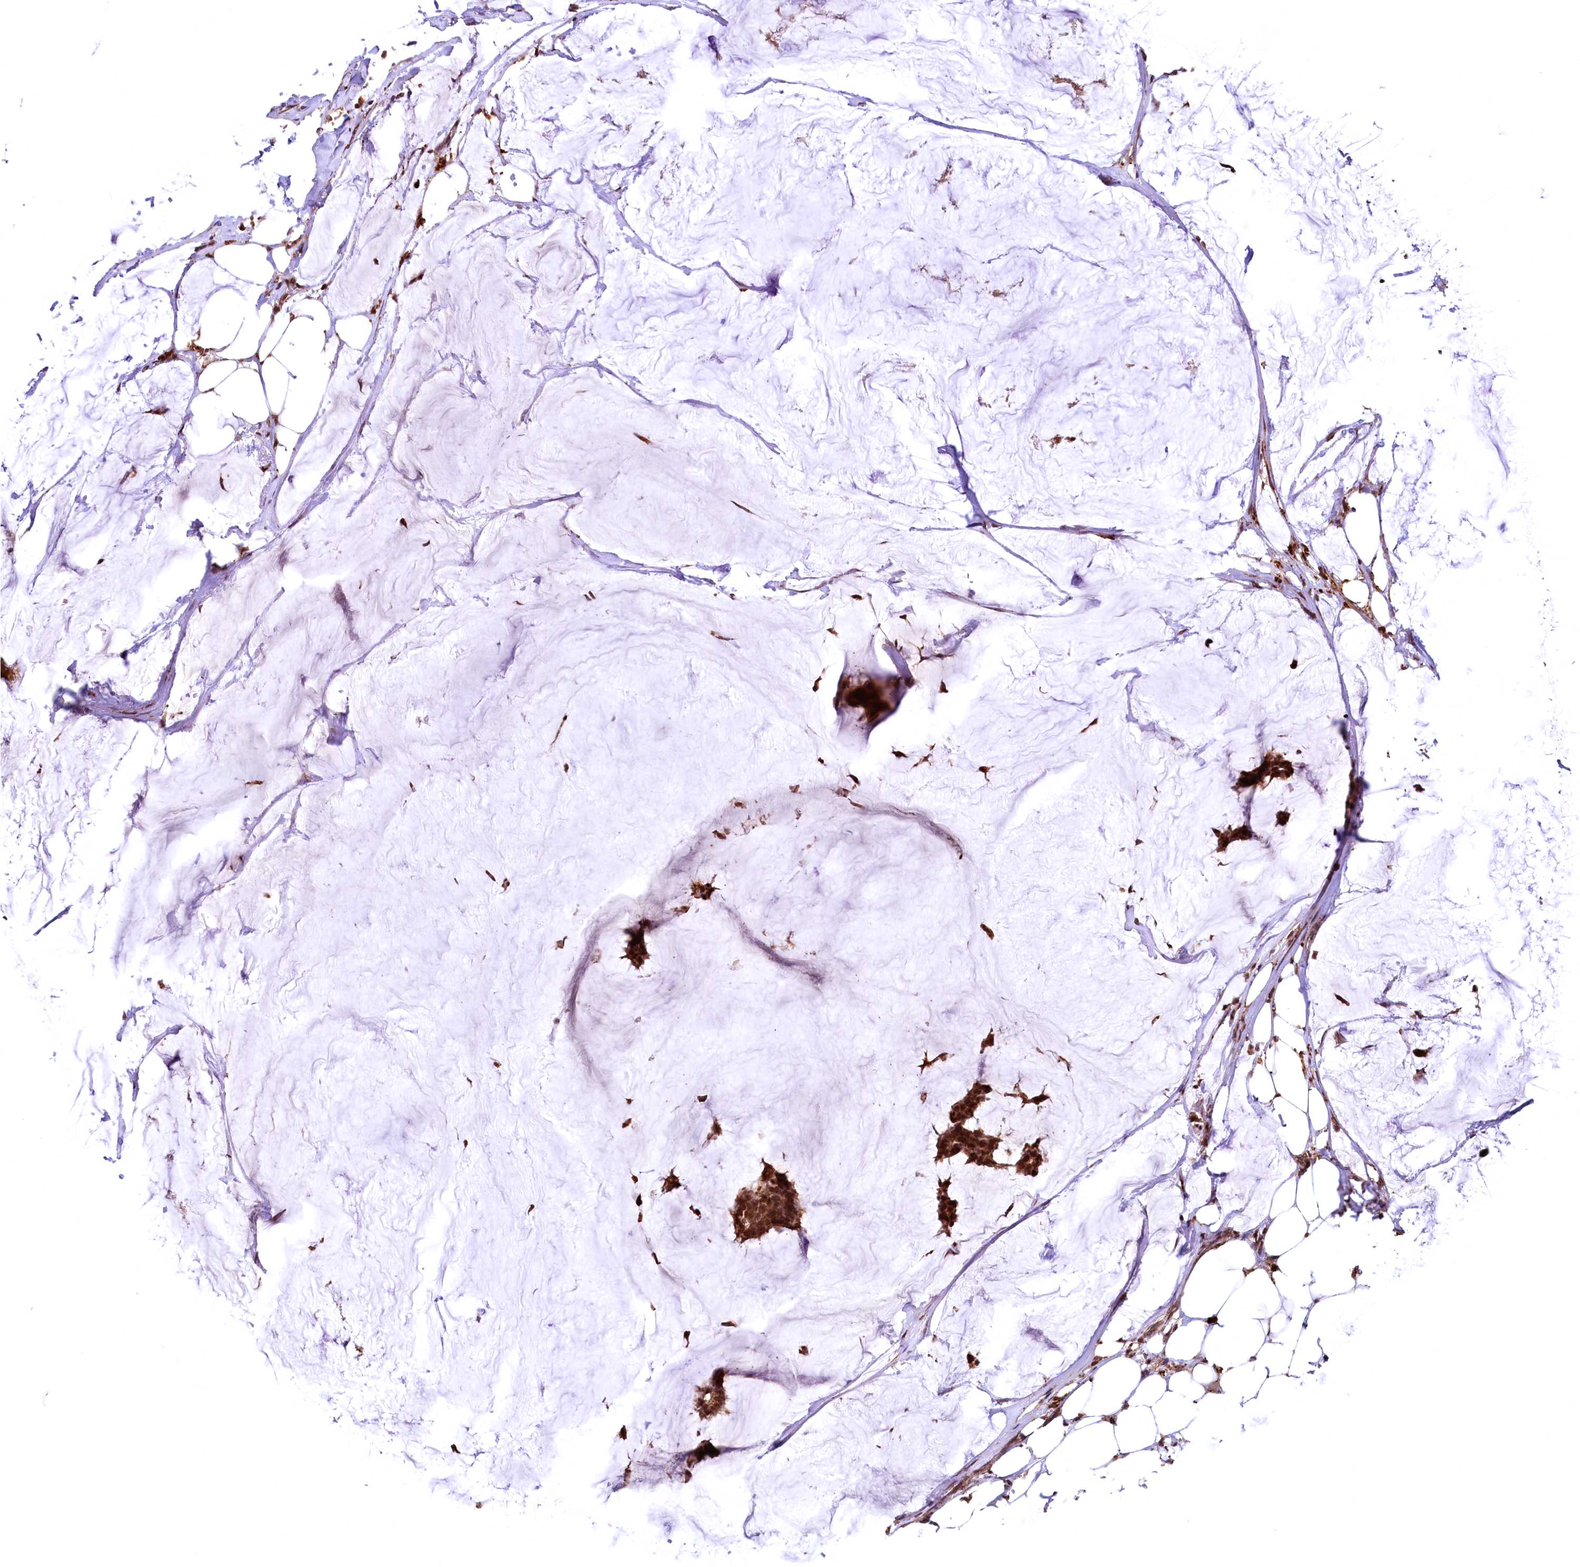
{"staining": {"intensity": "strong", "quantity": ">75%", "location": "cytoplasmic/membranous,nuclear"}, "tissue": "breast cancer", "cell_type": "Tumor cells", "image_type": "cancer", "snomed": [{"axis": "morphology", "description": "Duct carcinoma"}, {"axis": "topography", "description": "Breast"}], "caption": "A brown stain labels strong cytoplasmic/membranous and nuclear positivity of a protein in human breast intraductal carcinoma tumor cells.", "gene": "PDS5B", "patient": {"sex": "female", "age": 93}}